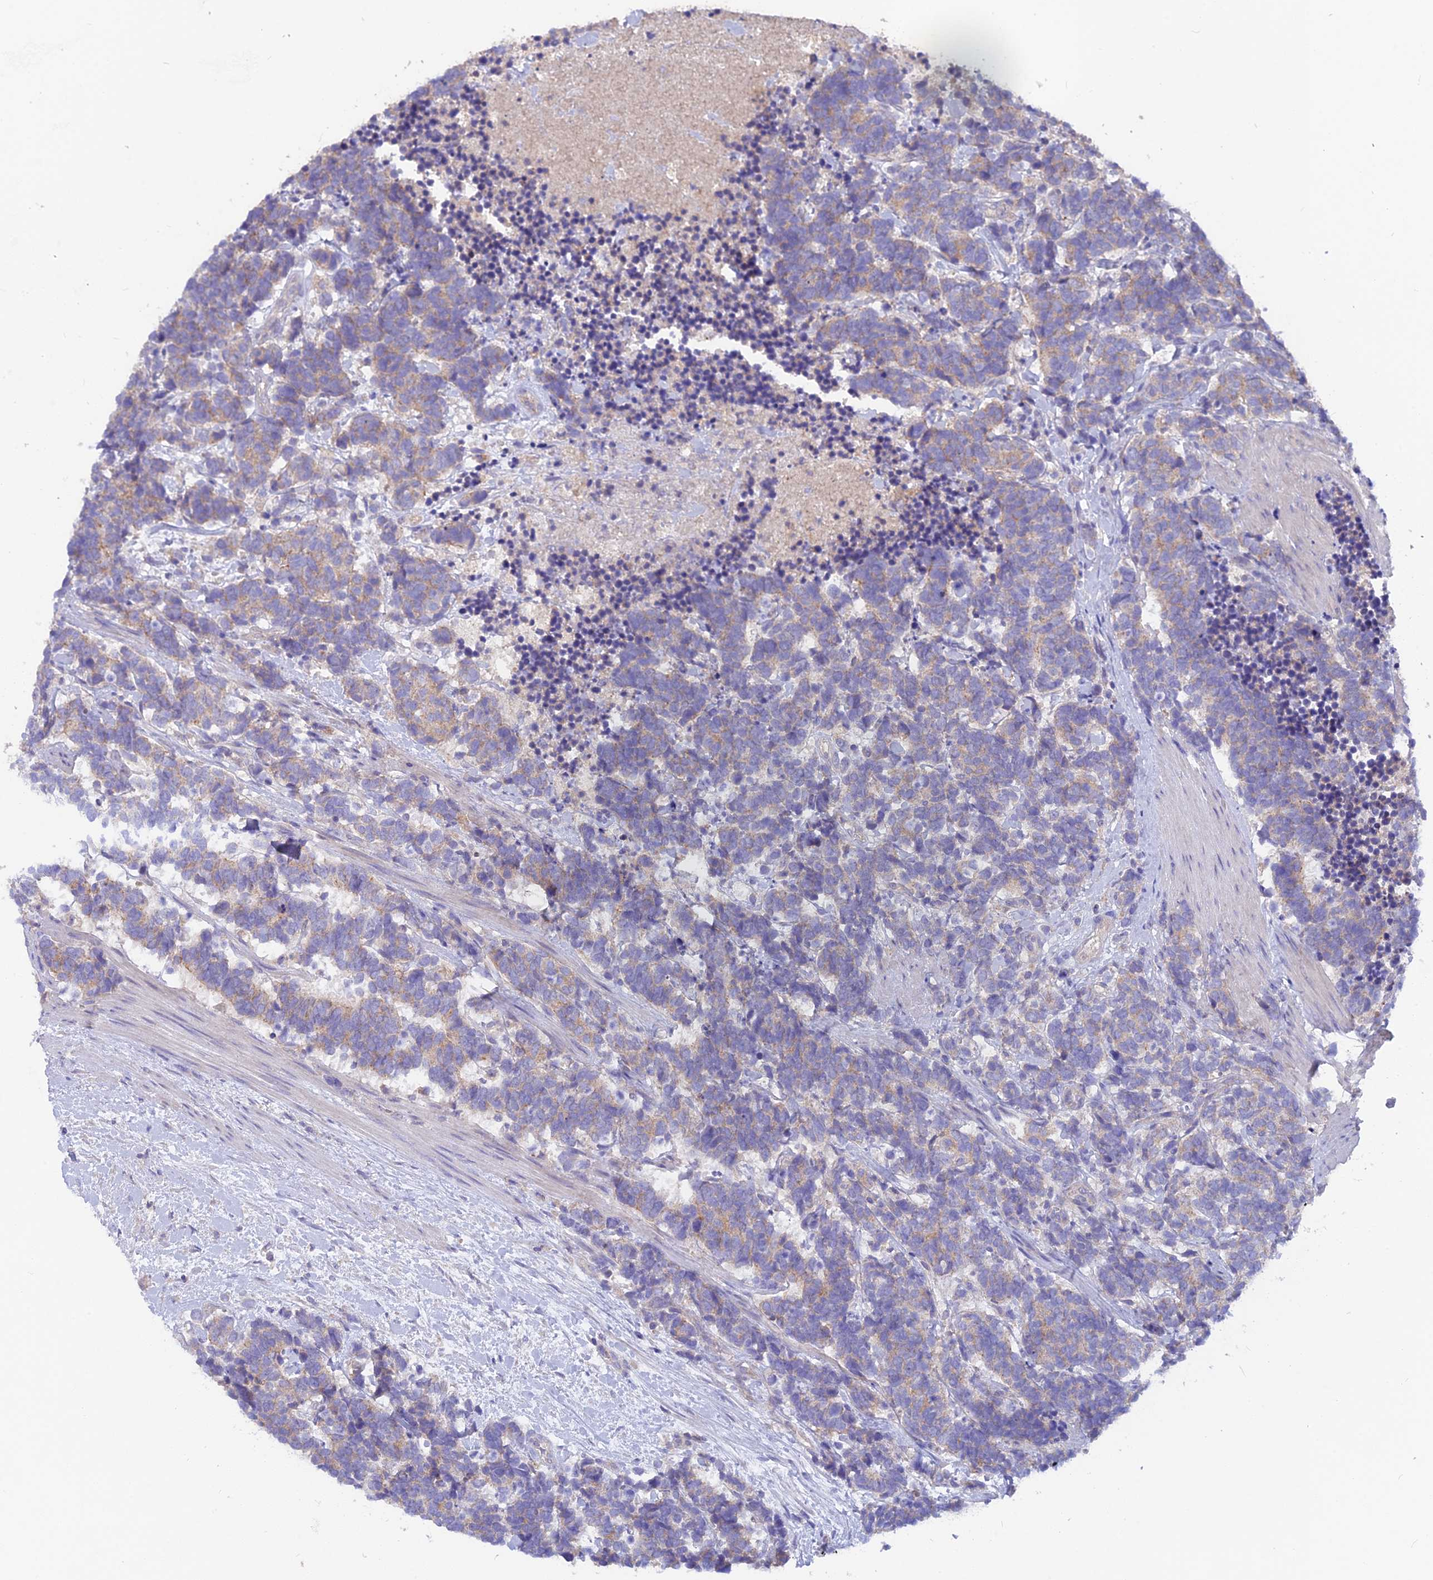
{"staining": {"intensity": "weak", "quantity": ">75%", "location": "cytoplasmic/membranous"}, "tissue": "carcinoid", "cell_type": "Tumor cells", "image_type": "cancer", "snomed": [{"axis": "morphology", "description": "Carcinoma, NOS"}, {"axis": "morphology", "description": "Carcinoid, malignant, NOS"}, {"axis": "topography", "description": "Prostate"}], "caption": "Protein expression analysis of human carcinoma reveals weak cytoplasmic/membranous expression in about >75% of tumor cells.", "gene": "PZP", "patient": {"sex": "male", "age": 57}}